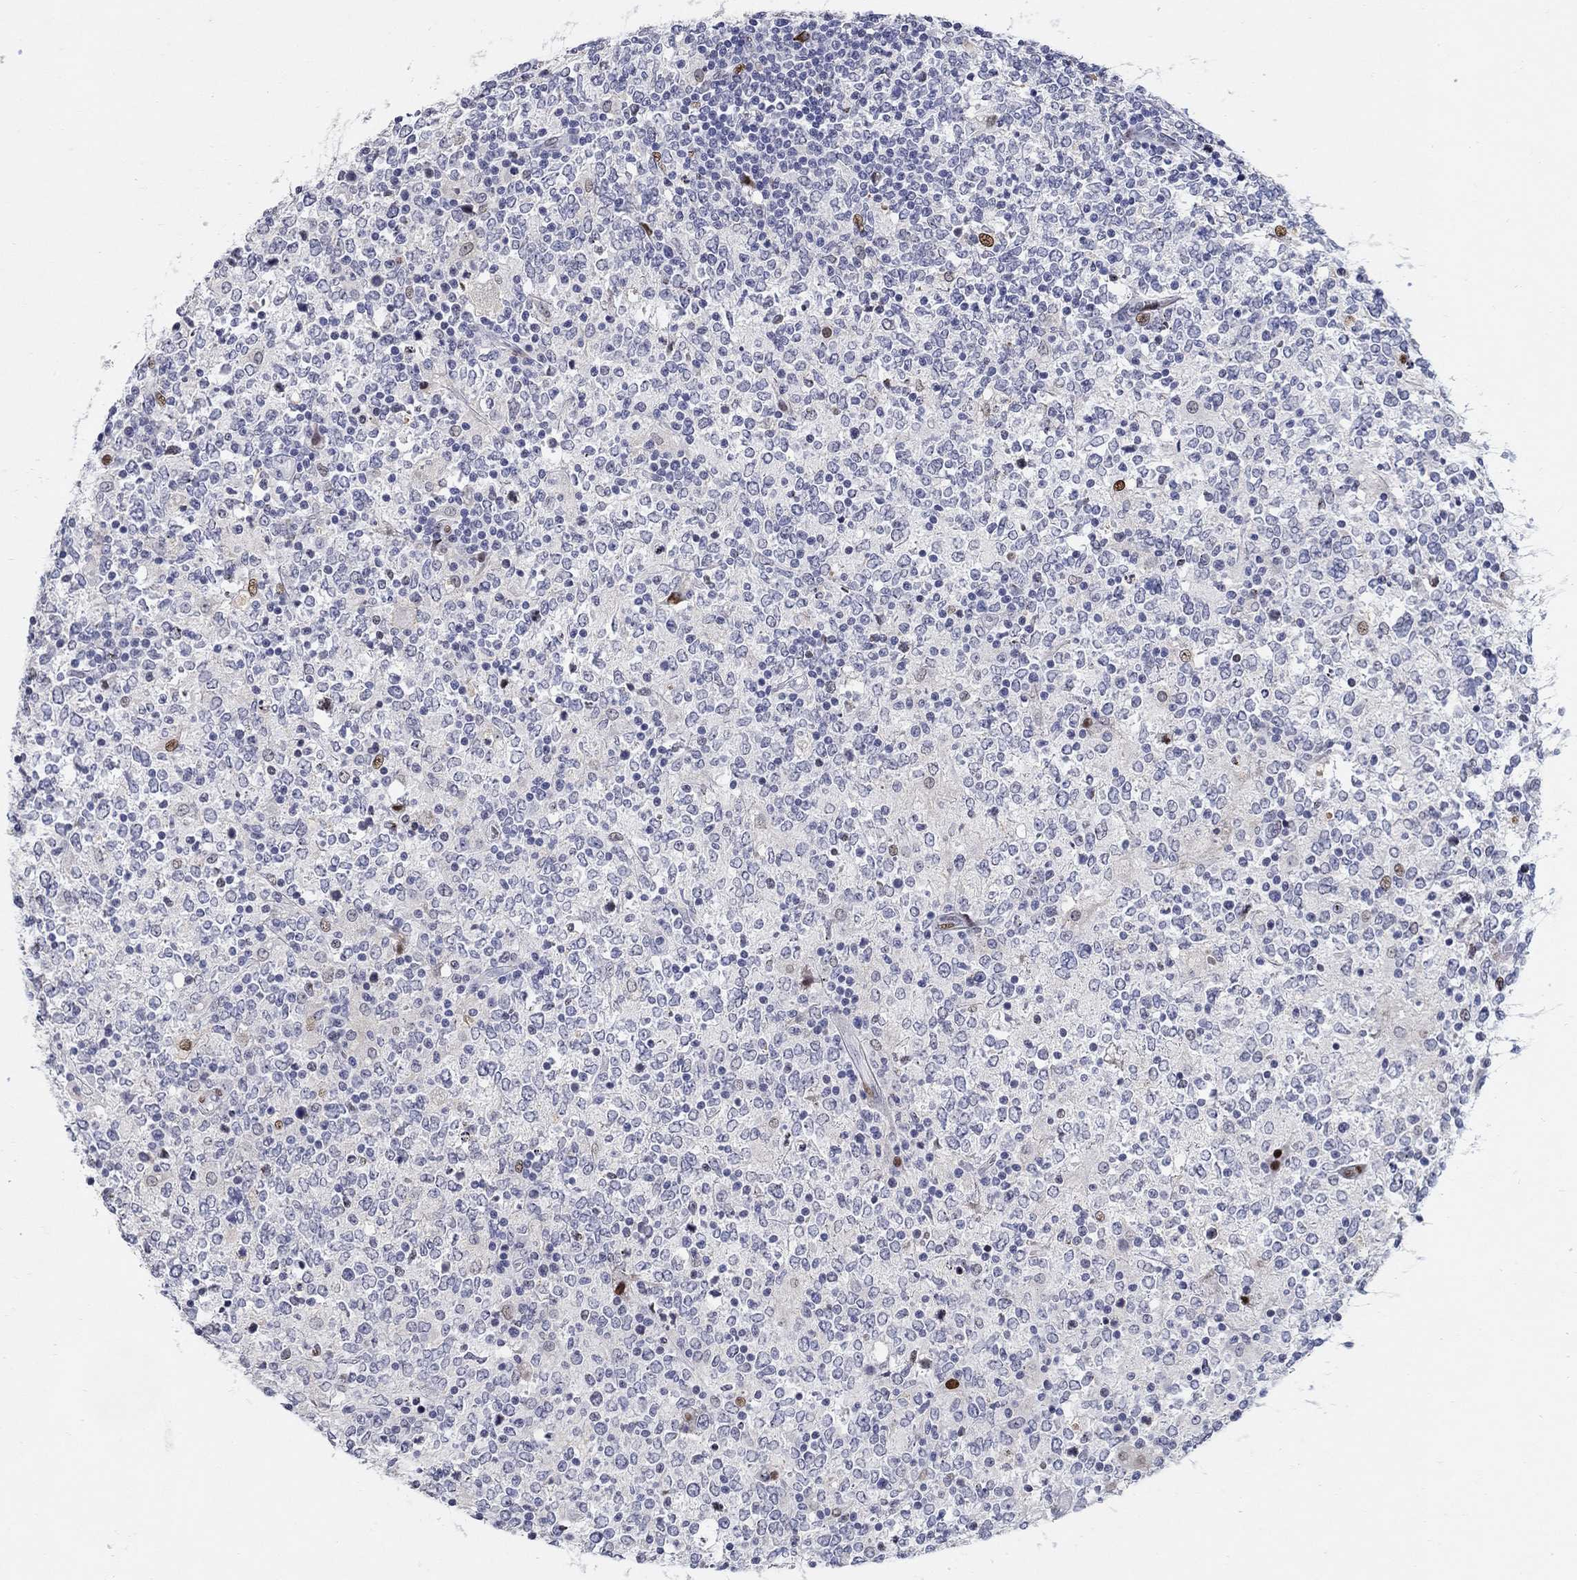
{"staining": {"intensity": "strong", "quantity": "<25%", "location": "nuclear"}, "tissue": "lymphoma", "cell_type": "Tumor cells", "image_type": "cancer", "snomed": [{"axis": "morphology", "description": "Malignant lymphoma, non-Hodgkin's type, High grade"}, {"axis": "topography", "description": "Lymph node"}], "caption": "Human lymphoma stained with a brown dye reveals strong nuclear positive expression in about <25% of tumor cells.", "gene": "RAPGEF5", "patient": {"sex": "female", "age": 84}}